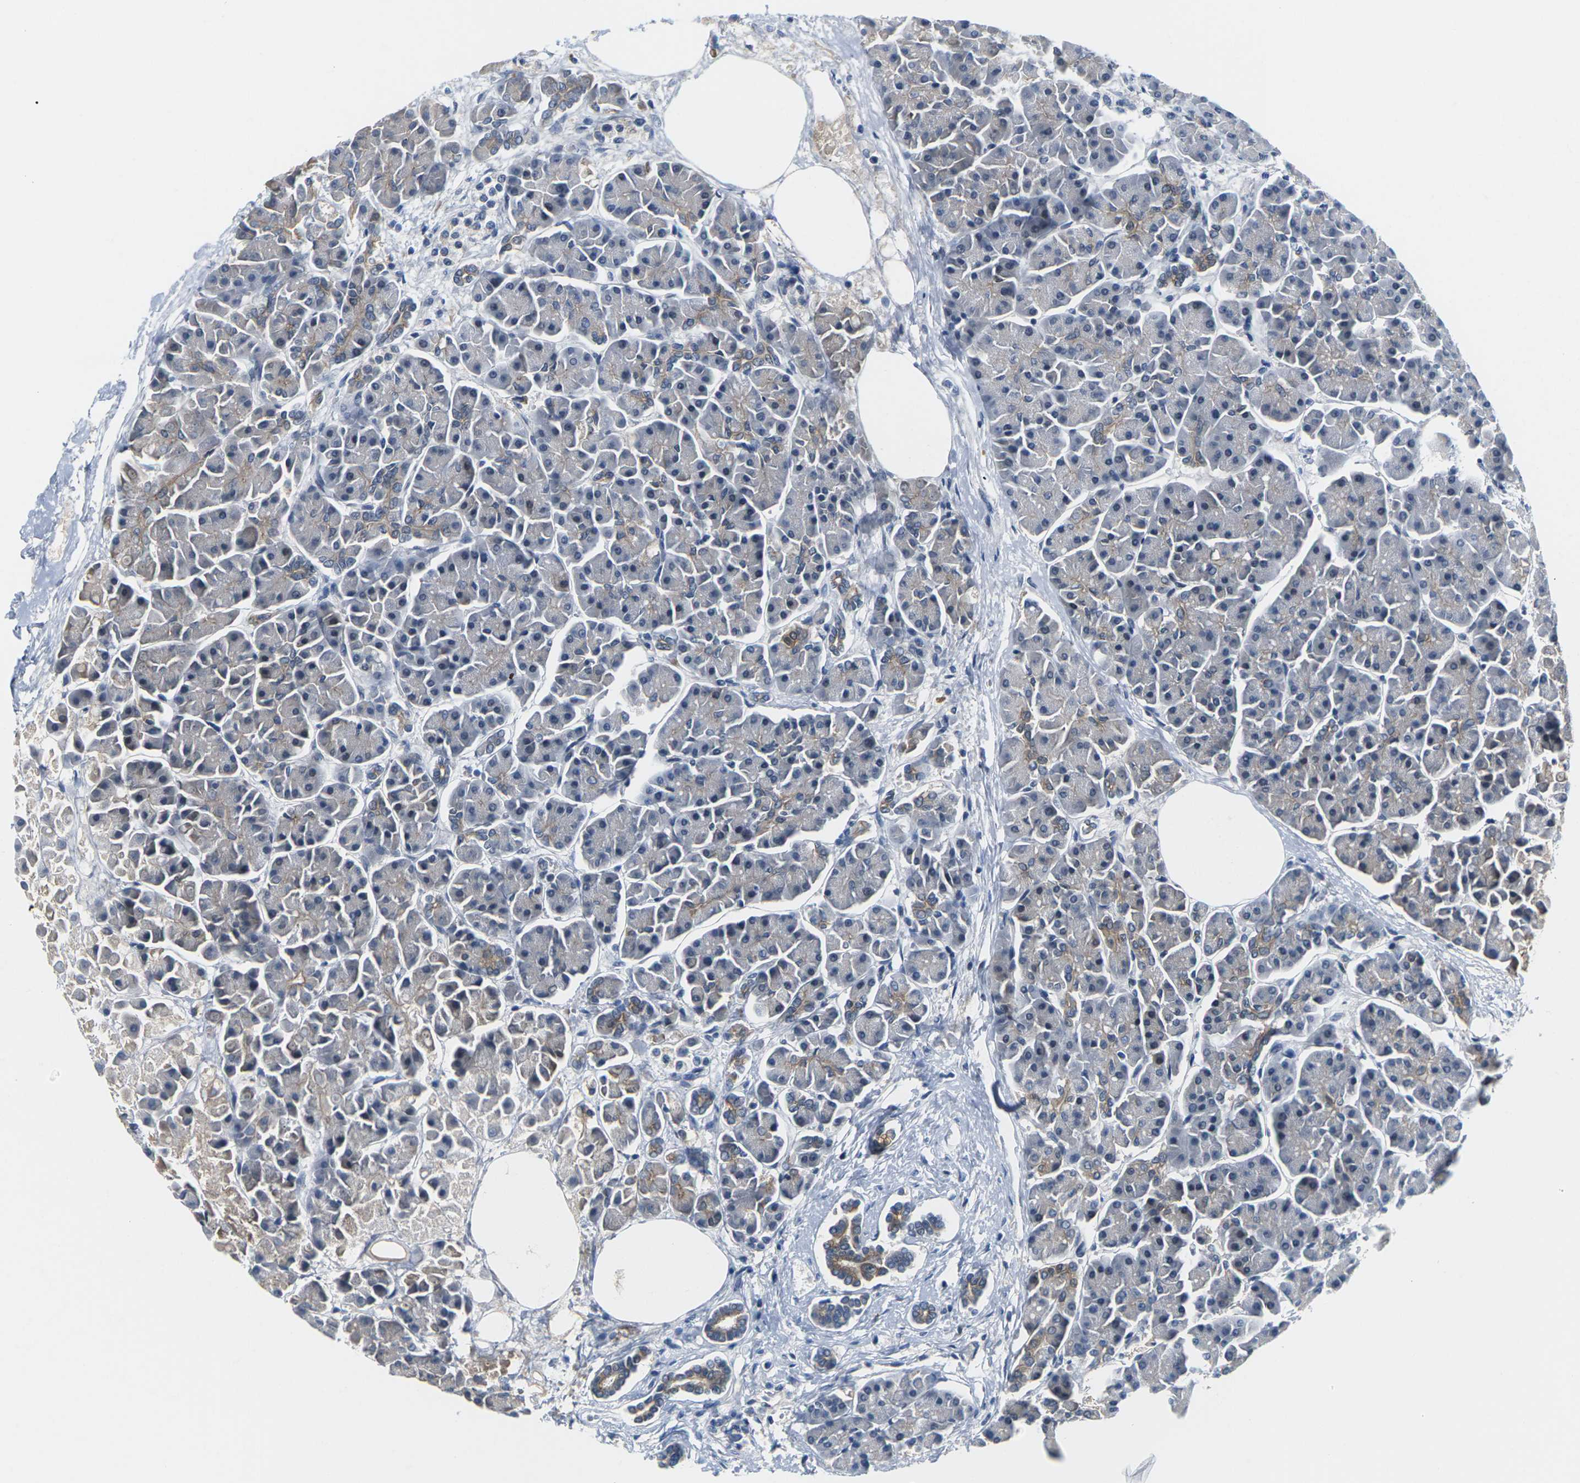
{"staining": {"intensity": "moderate", "quantity": "<25%", "location": "cytoplasmic/membranous"}, "tissue": "pancreas", "cell_type": "Exocrine glandular cells", "image_type": "normal", "snomed": [{"axis": "morphology", "description": "Normal tissue, NOS"}, {"axis": "topography", "description": "Pancreas"}], "caption": "This image exhibits IHC staining of benign pancreas, with low moderate cytoplasmic/membranous expression in about <25% of exocrine glandular cells.", "gene": "PKP2", "patient": {"sex": "female", "age": 70}}